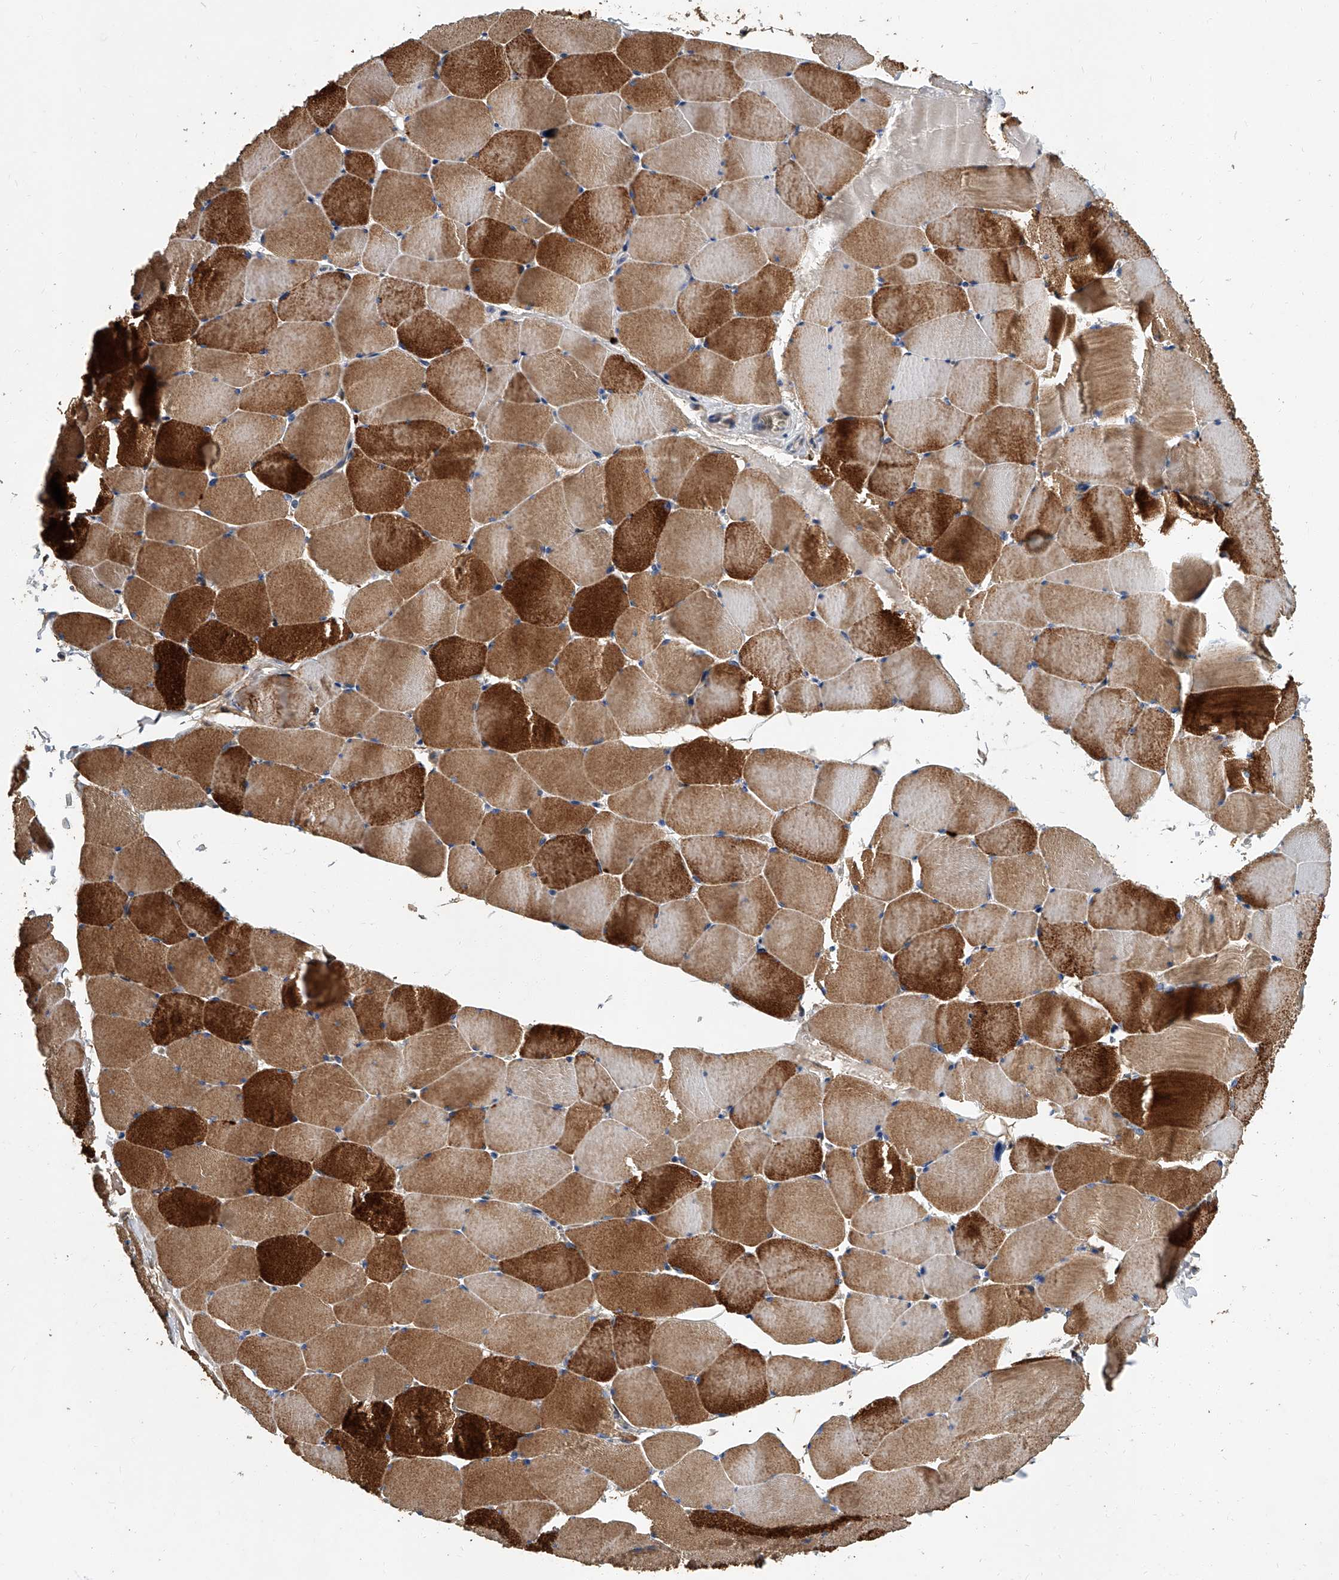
{"staining": {"intensity": "strong", "quantity": ">75%", "location": "cytoplasmic/membranous"}, "tissue": "skeletal muscle", "cell_type": "Myocytes", "image_type": "normal", "snomed": [{"axis": "morphology", "description": "Normal tissue, NOS"}, {"axis": "topography", "description": "Skeletal muscle"}], "caption": "High-power microscopy captured an immunohistochemistry (IHC) image of benign skeletal muscle, revealing strong cytoplasmic/membranous expression in approximately >75% of myocytes. (Brightfield microscopy of DAB IHC at high magnification).", "gene": "JAG2", "patient": {"sex": "male", "age": 62}}